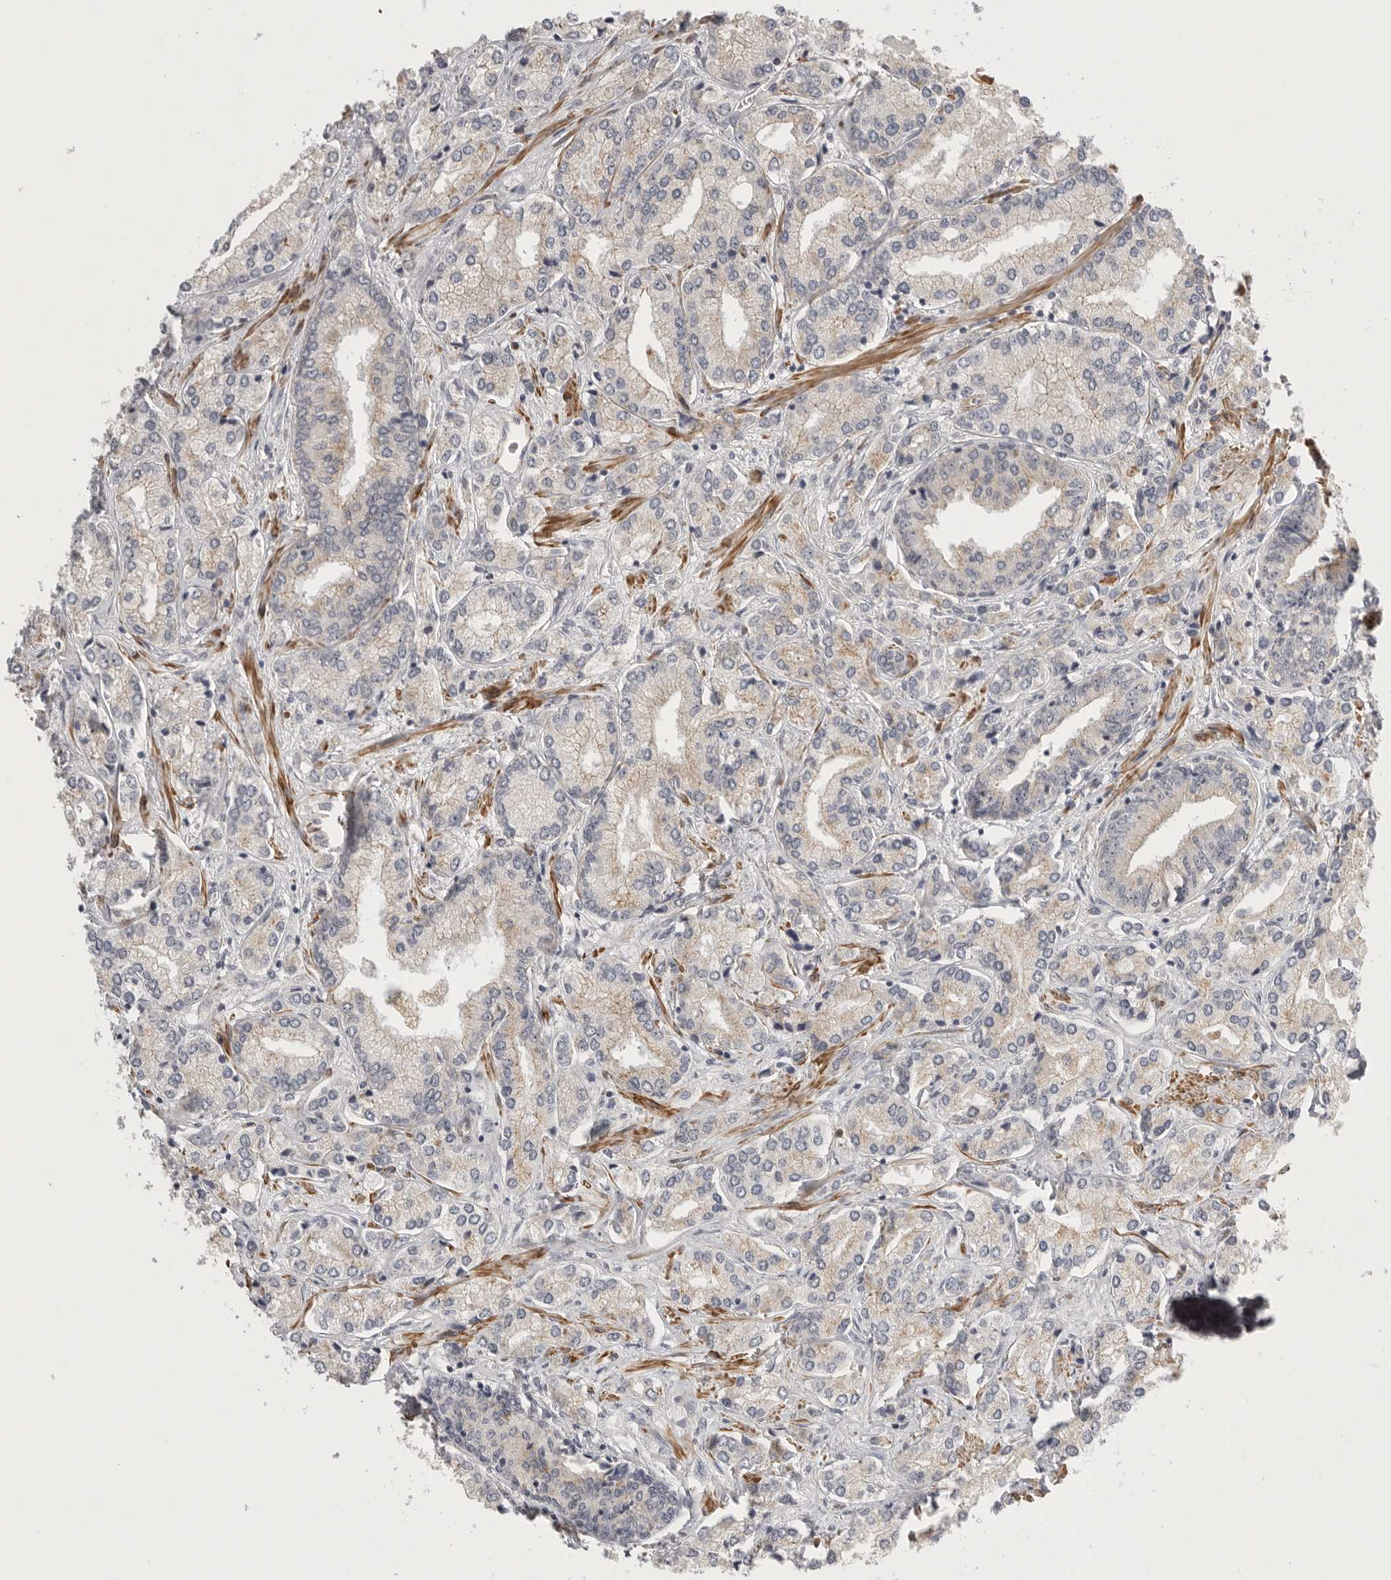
{"staining": {"intensity": "weak", "quantity": "<25%", "location": "cytoplasmic/membranous"}, "tissue": "prostate cancer", "cell_type": "Tumor cells", "image_type": "cancer", "snomed": [{"axis": "morphology", "description": "Adenocarcinoma, High grade"}, {"axis": "topography", "description": "Prostate"}], "caption": "Prostate high-grade adenocarcinoma stained for a protein using IHC reveals no expression tumor cells.", "gene": "STAB2", "patient": {"sex": "male", "age": 66}}